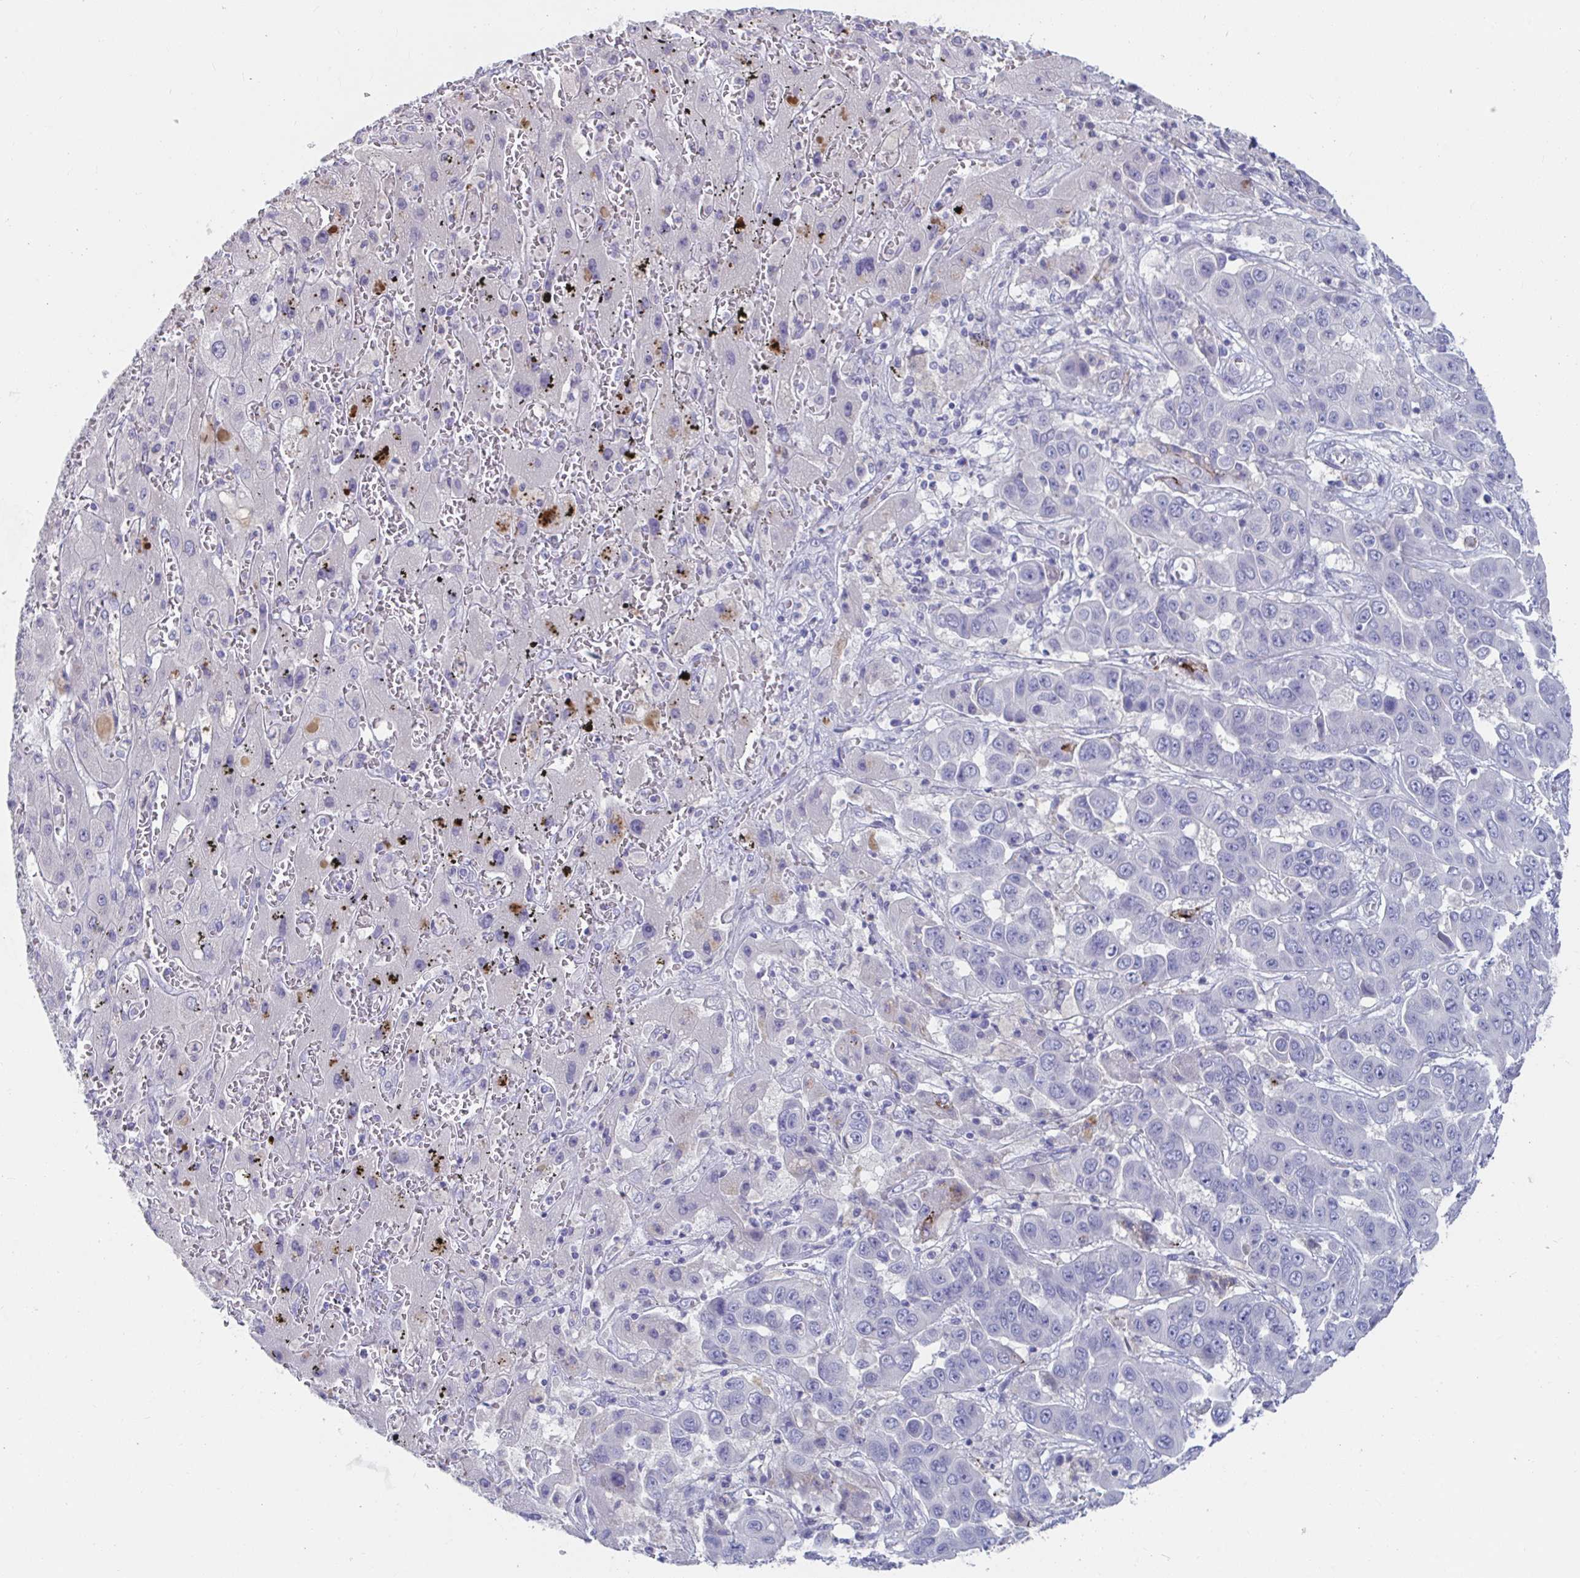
{"staining": {"intensity": "negative", "quantity": "none", "location": "none"}, "tissue": "liver cancer", "cell_type": "Tumor cells", "image_type": "cancer", "snomed": [{"axis": "morphology", "description": "Cholangiocarcinoma"}, {"axis": "topography", "description": "Liver"}], "caption": "Immunohistochemistry (IHC) micrograph of human liver cancer (cholangiocarcinoma) stained for a protein (brown), which demonstrates no expression in tumor cells.", "gene": "KCNK5", "patient": {"sex": "female", "age": 52}}